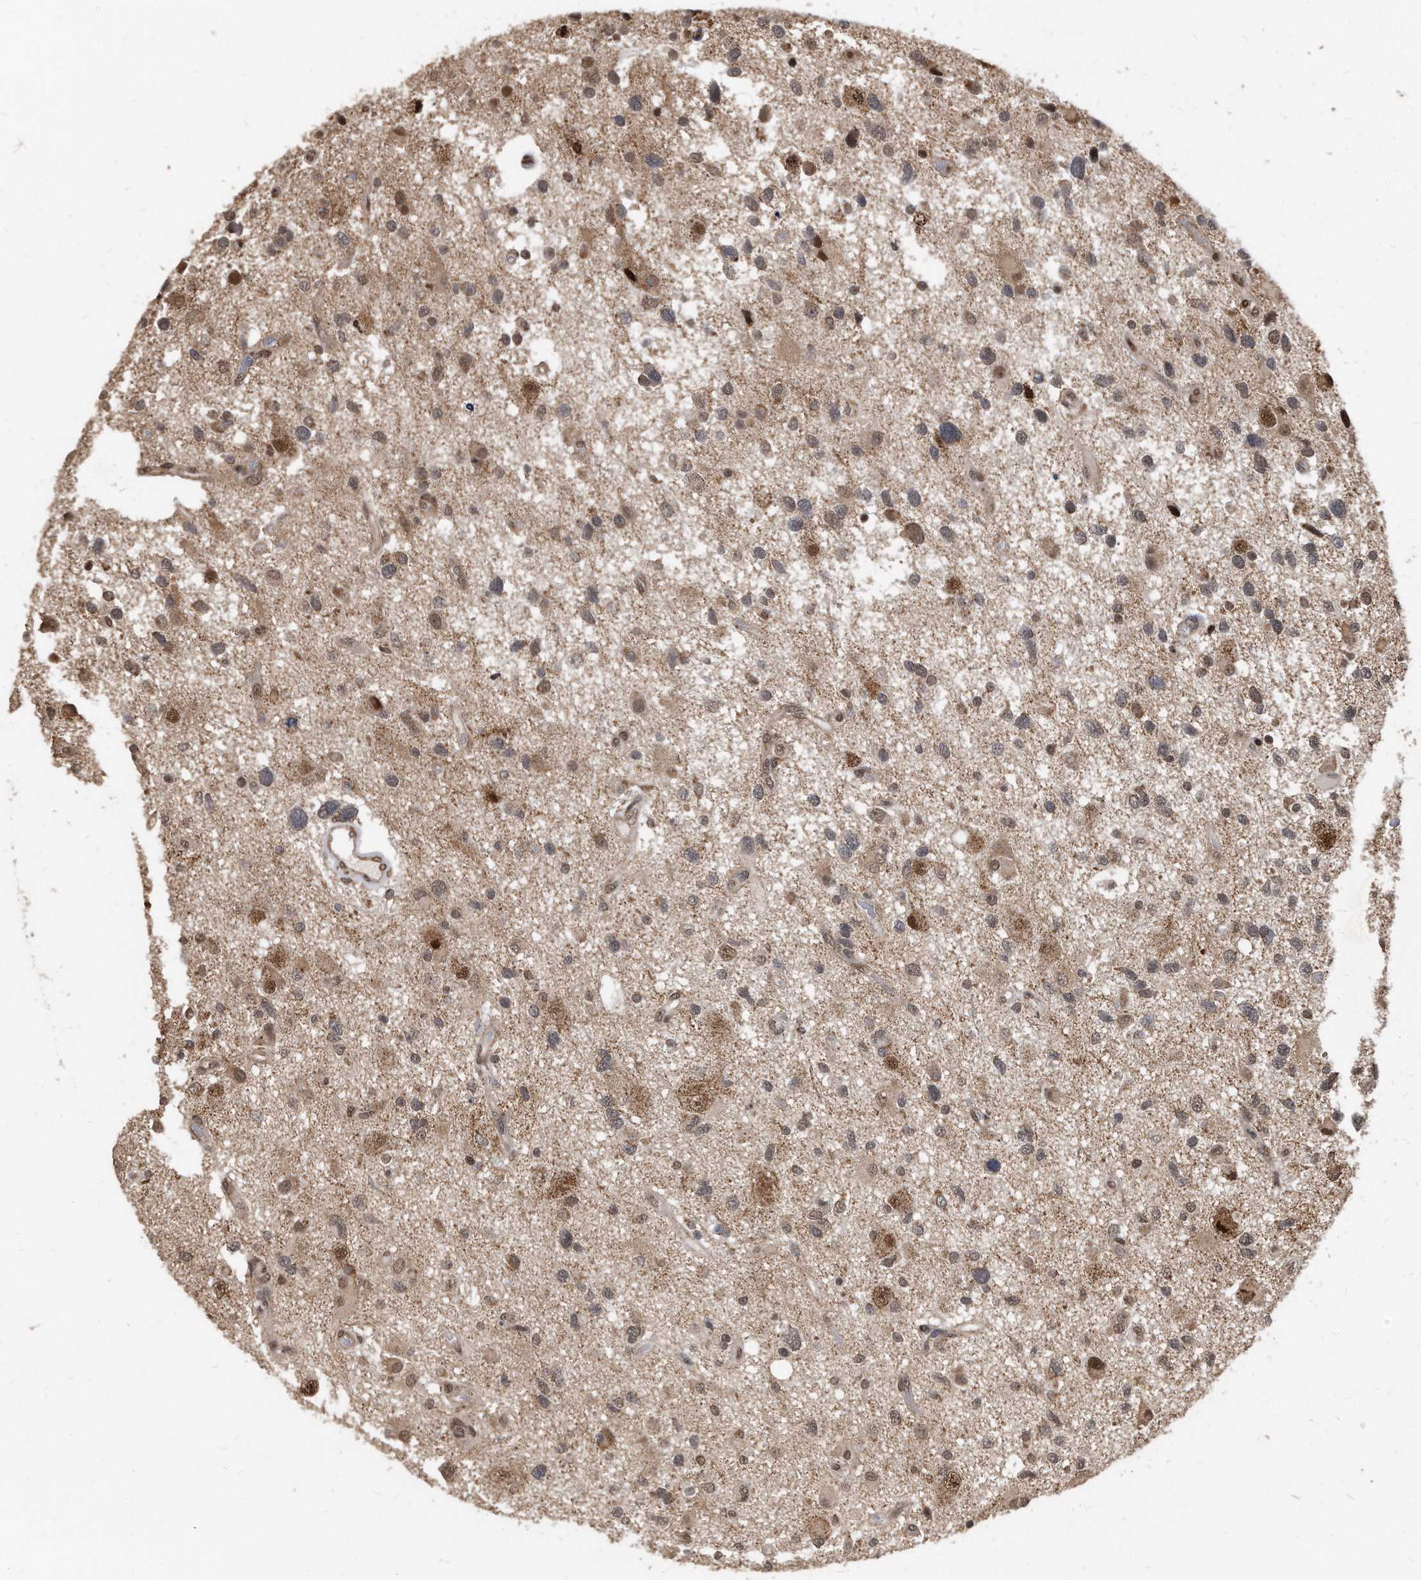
{"staining": {"intensity": "weak", "quantity": "25%-75%", "location": "cytoplasmic/membranous,nuclear"}, "tissue": "glioma", "cell_type": "Tumor cells", "image_type": "cancer", "snomed": [{"axis": "morphology", "description": "Glioma, malignant, High grade"}, {"axis": "topography", "description": "Brain"}], "caption": "A brown stain labels weak cytoplasmic/membranous and nuclear staining of a protein in human malignant high-grade glioma tumor cells.", "gene": "DUSP22", "patient": {"sex": "male", "age": 33}}